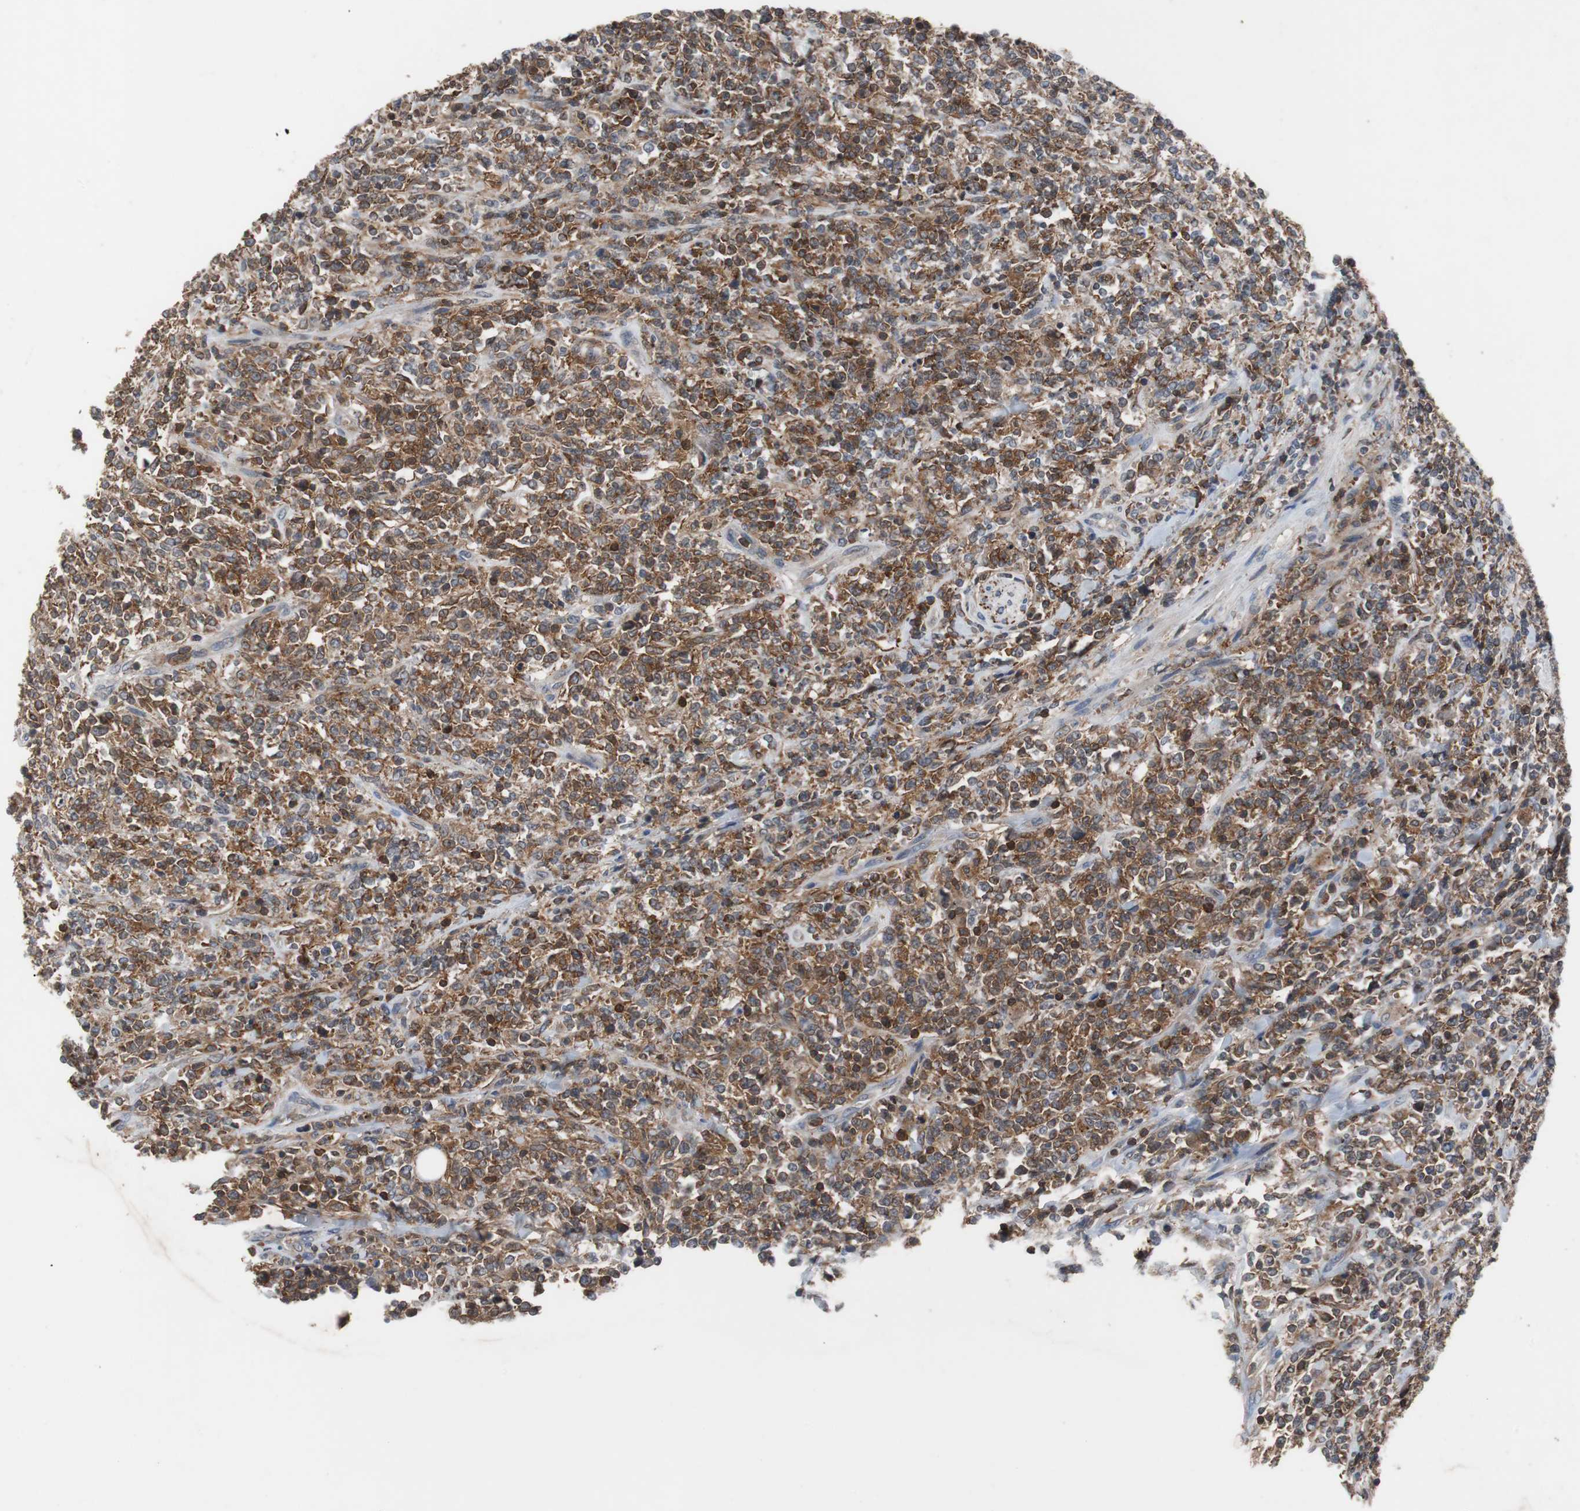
{"staining": {"intensity": "strong", "quantity": ">75%", "location": "cytoplasmic/membranous"}, "tissue": "lymphoma", "cell_type": "Tumor cells", "image_type": "cancer", "snomed": [{"axis": "morphology", "description": "Malignant lymphoma, non-Hodgkin's type, High grade"}, {"axis": "topography", "description": "Soft tissue"}], "caption": "There is high levels of strong cytoplasmic/membranous staining in tumor cells of lymphoma, as demonstrated by immunohistochemical staining (brown color).", "gene": "CALB2", "patient": {"sex": "male", "age": 18}}